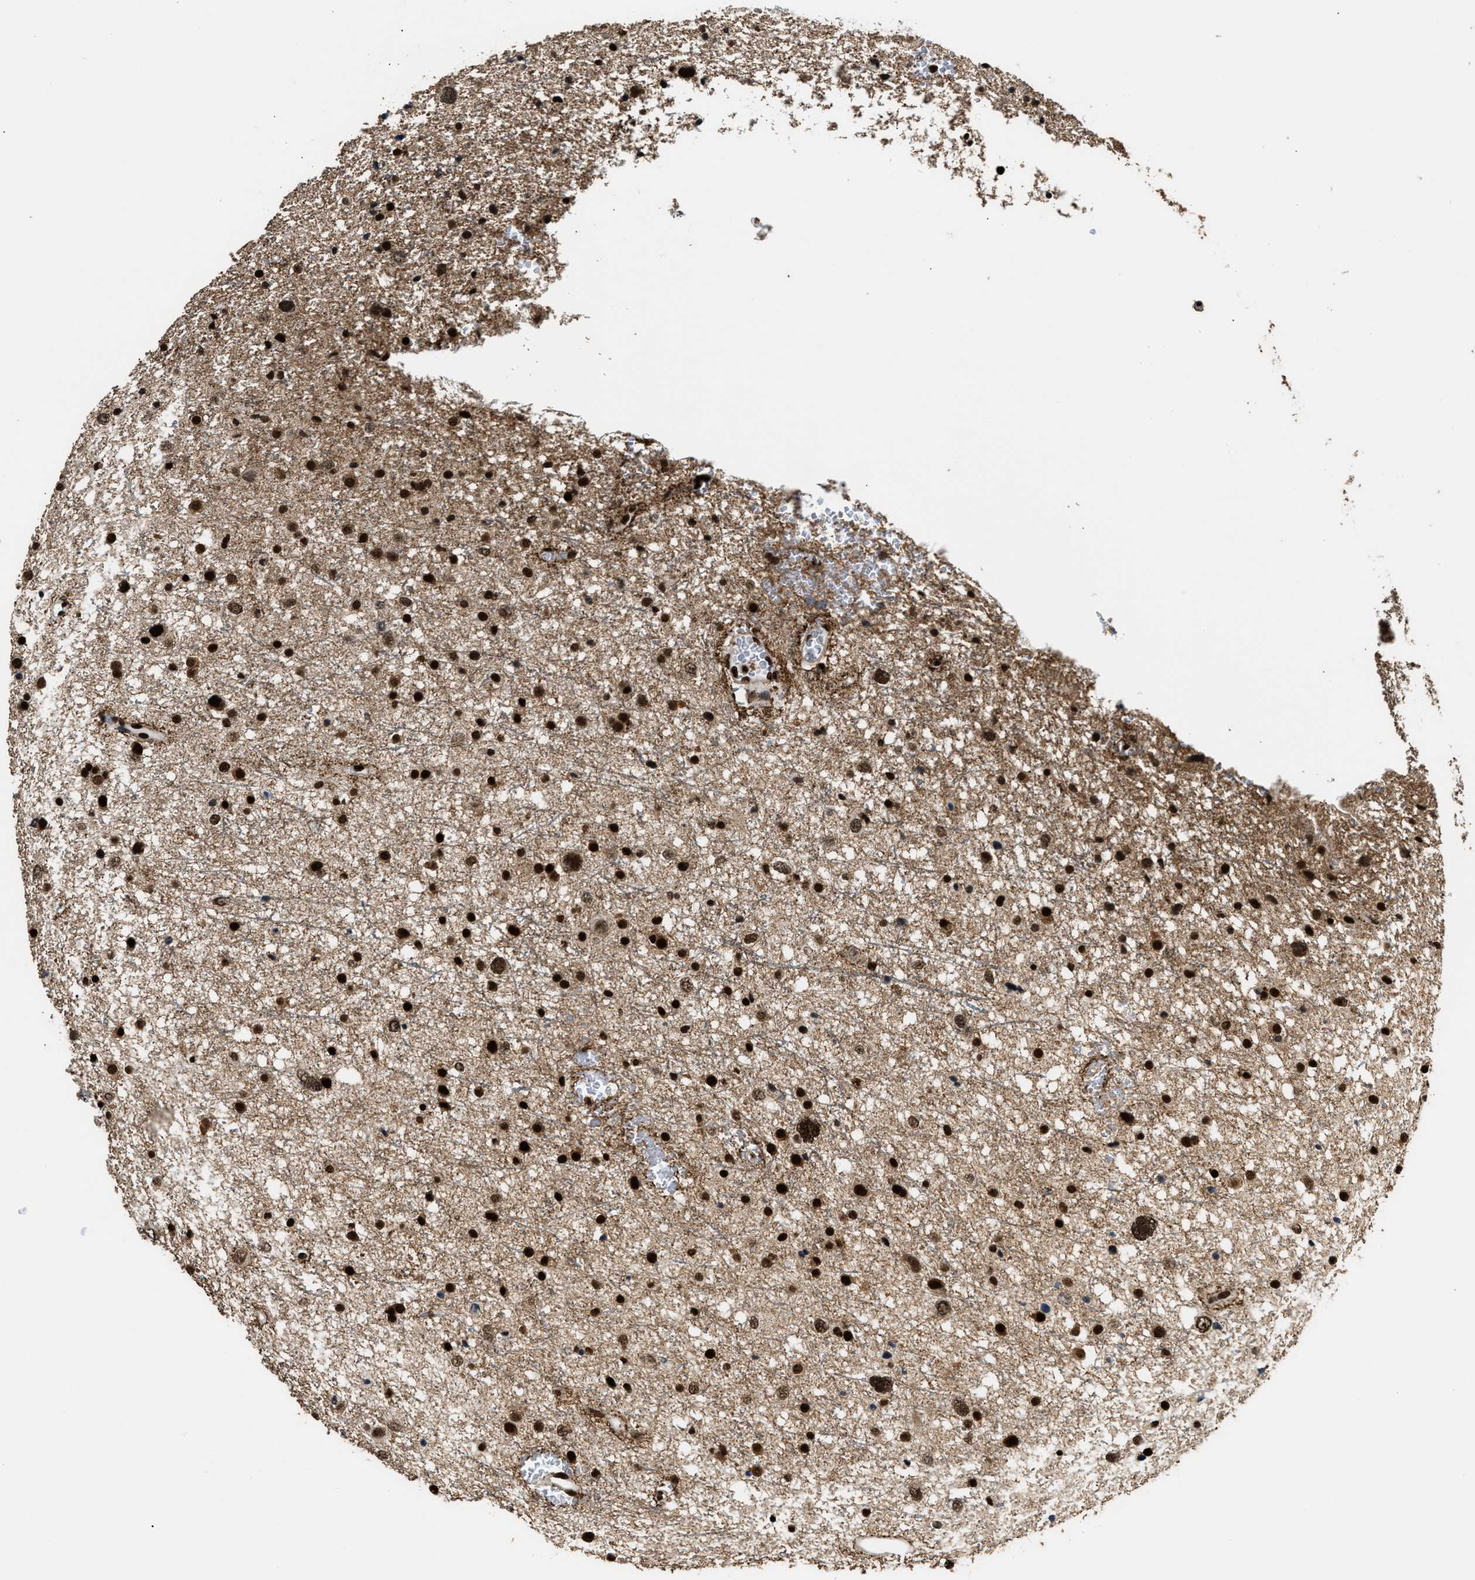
{"staining": {"intensity": "strong", "quantity": ">75%", "location": "nuclear"}, "tissue": "glioma", "cell_type": "Tumor cells", "image_type": "cancer", "snomed": [{"axis": "morphology", "description": "Glioma, malignant, Low grade"}, {"axis": "topography", "description": "Brain"}], "caption": "Protein staining by immunohistochemistry (IHC) displays strong nuclear expression in approximately >75% of tumor cells in malignant low-grade glioma.", "gene": "RAD21", "patient": {"sex": "female", "age": 37}}